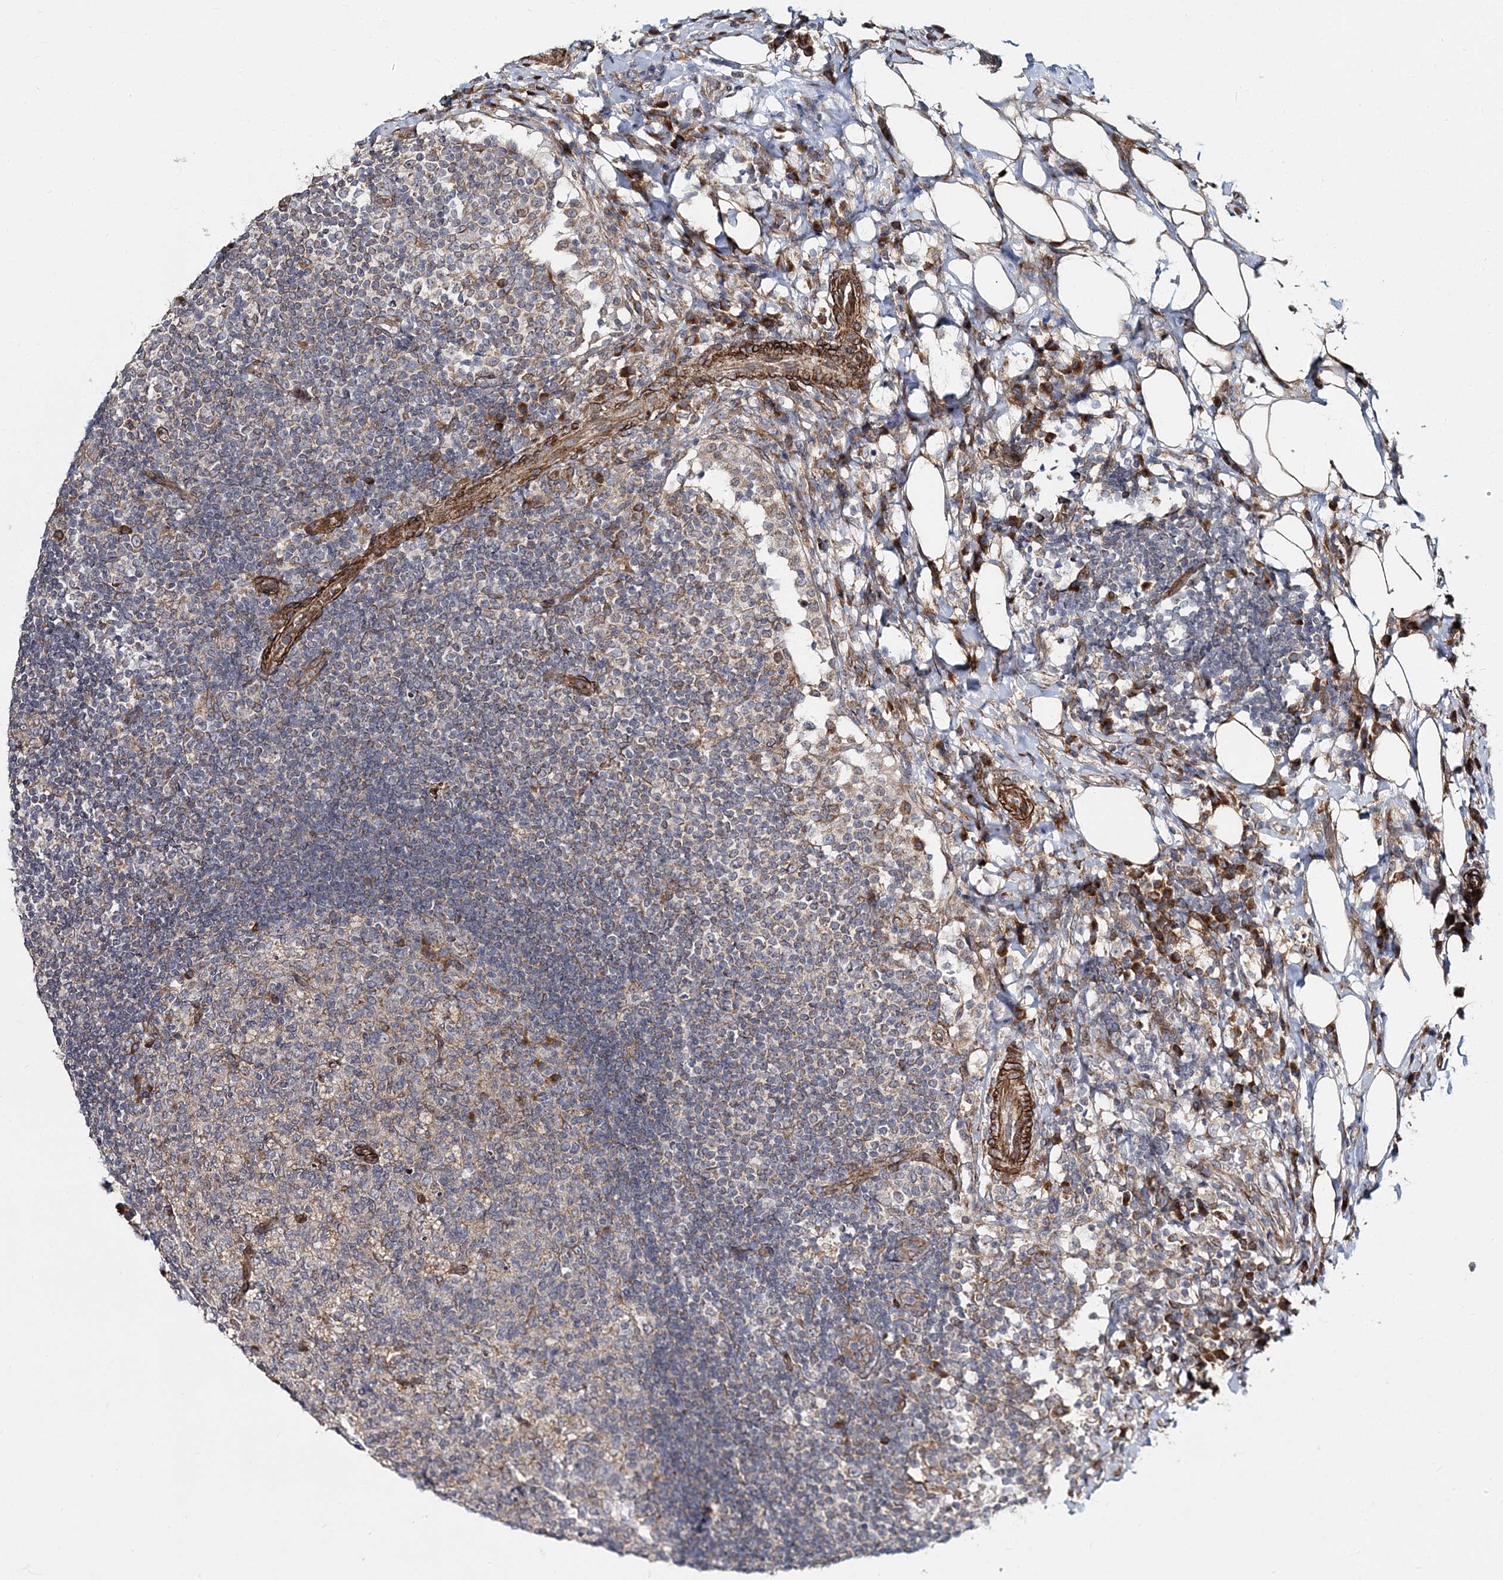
{"staining": {"intensity": "moderate", "quantity": "<25%", "location": "cytoplasmic/membranous"}, "tissue": "lymph node", "cell_type": "Germinal center cells", "image_type": "normal", "snomed": [{"axis": "morphology", "description": "Normal tissue, NOS"}, {"axis": "topography", "description": "Lymph node"}], "caption": "Unremarkable lymph node shows moderate cytoplasmic/membranous positivity in approximately <25% of germinal center cells (IHC, brightfield microscopy, high magnification)..", "gene": "NBAS", "patient": {"sex": "female", "age": 53}}